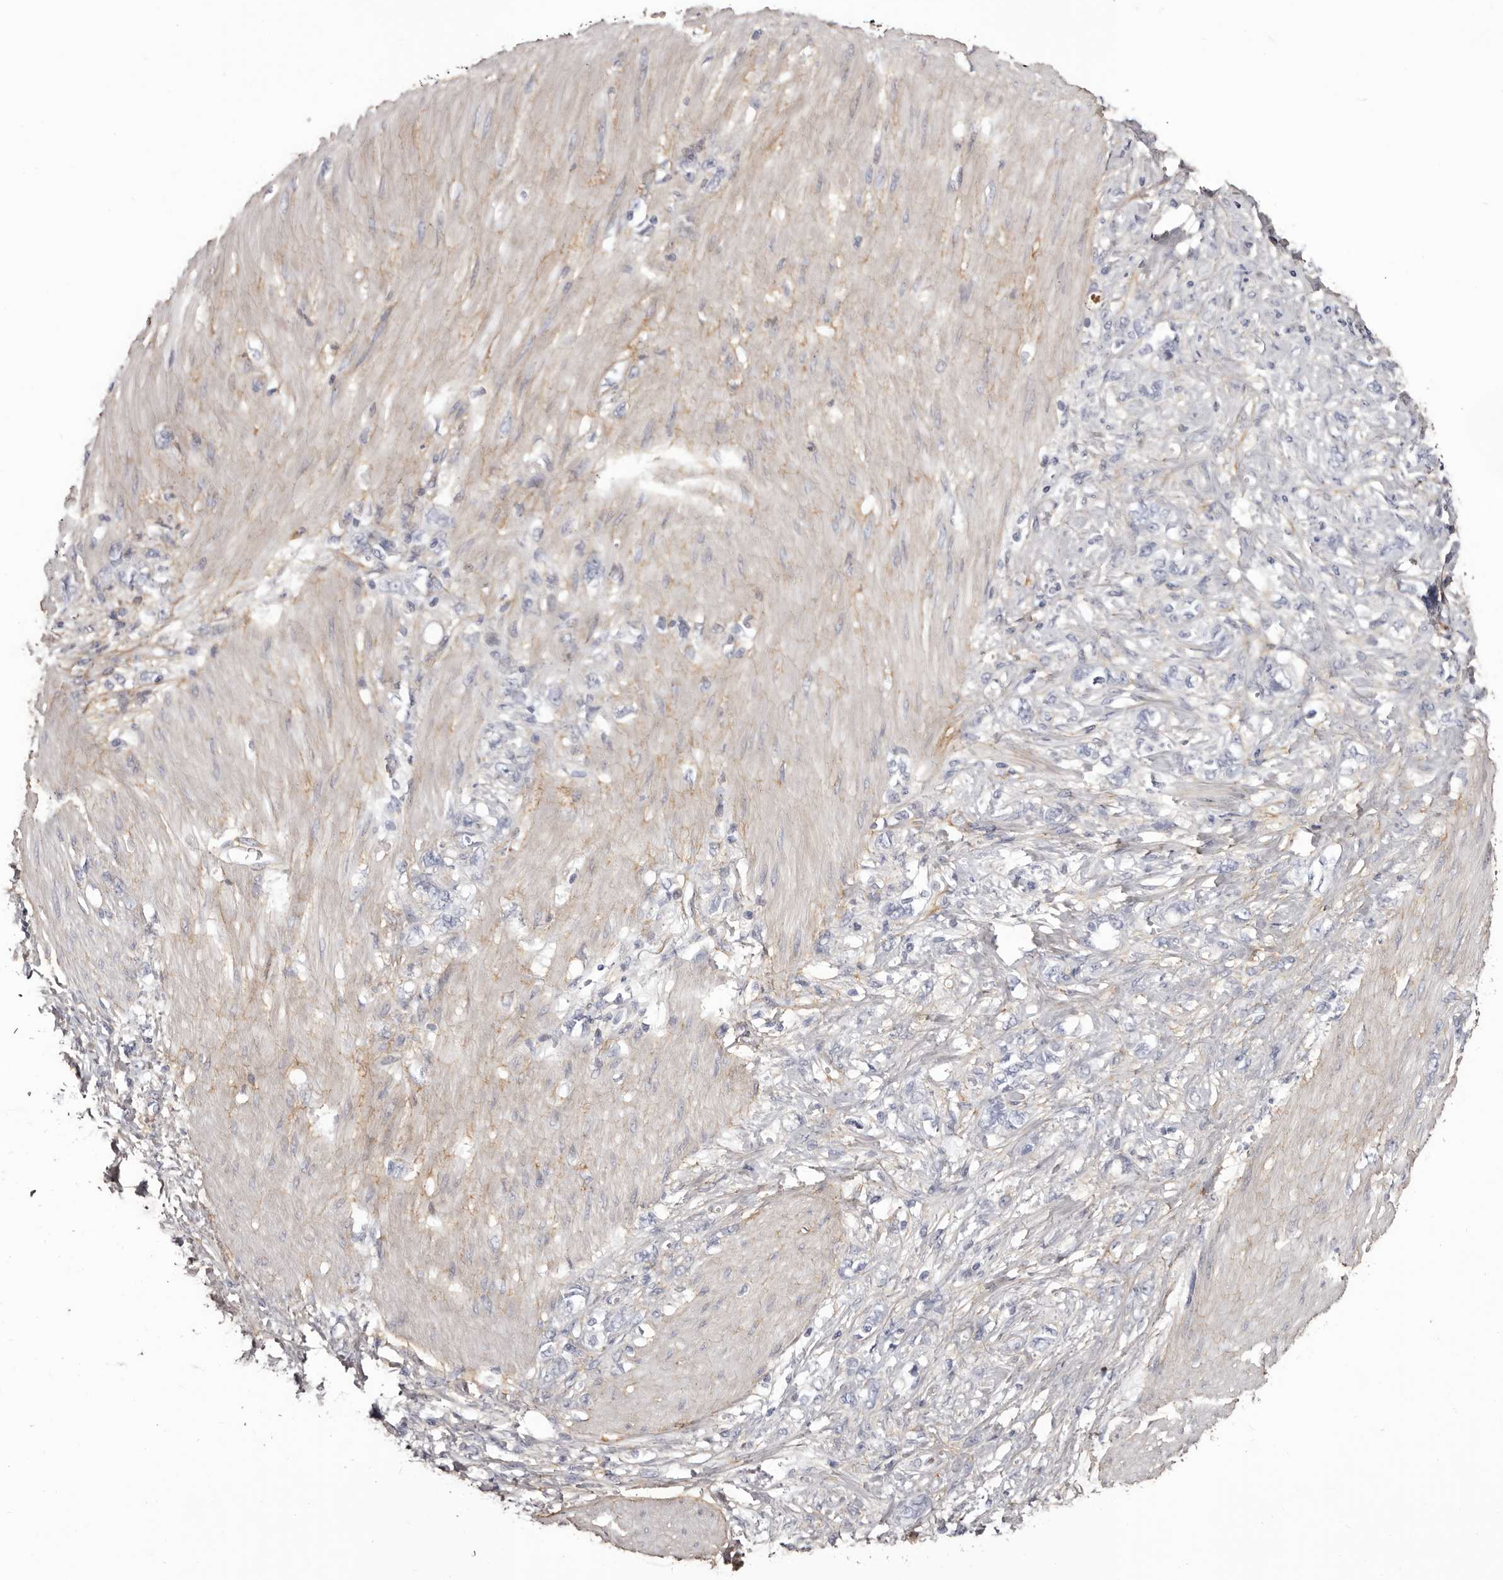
{"staining": {"intensity": "negative", "quantity": "none", "location": "none"}, "tissue": "stomach cancer", "cell_type": "Tumor cells", "image_type": "cancer", "snomed": [{"axis": "morphology", "description": "Adenocarcinoma, NOS"}, {"axis": "topography", "description": "Stomach"}], "caption": "This is an IHC image of human stomach adenocarcinoma. There is no positivity in tumor cells.", "gene": "COL6A1", "patient": {"sex": "female", "age": 76}}